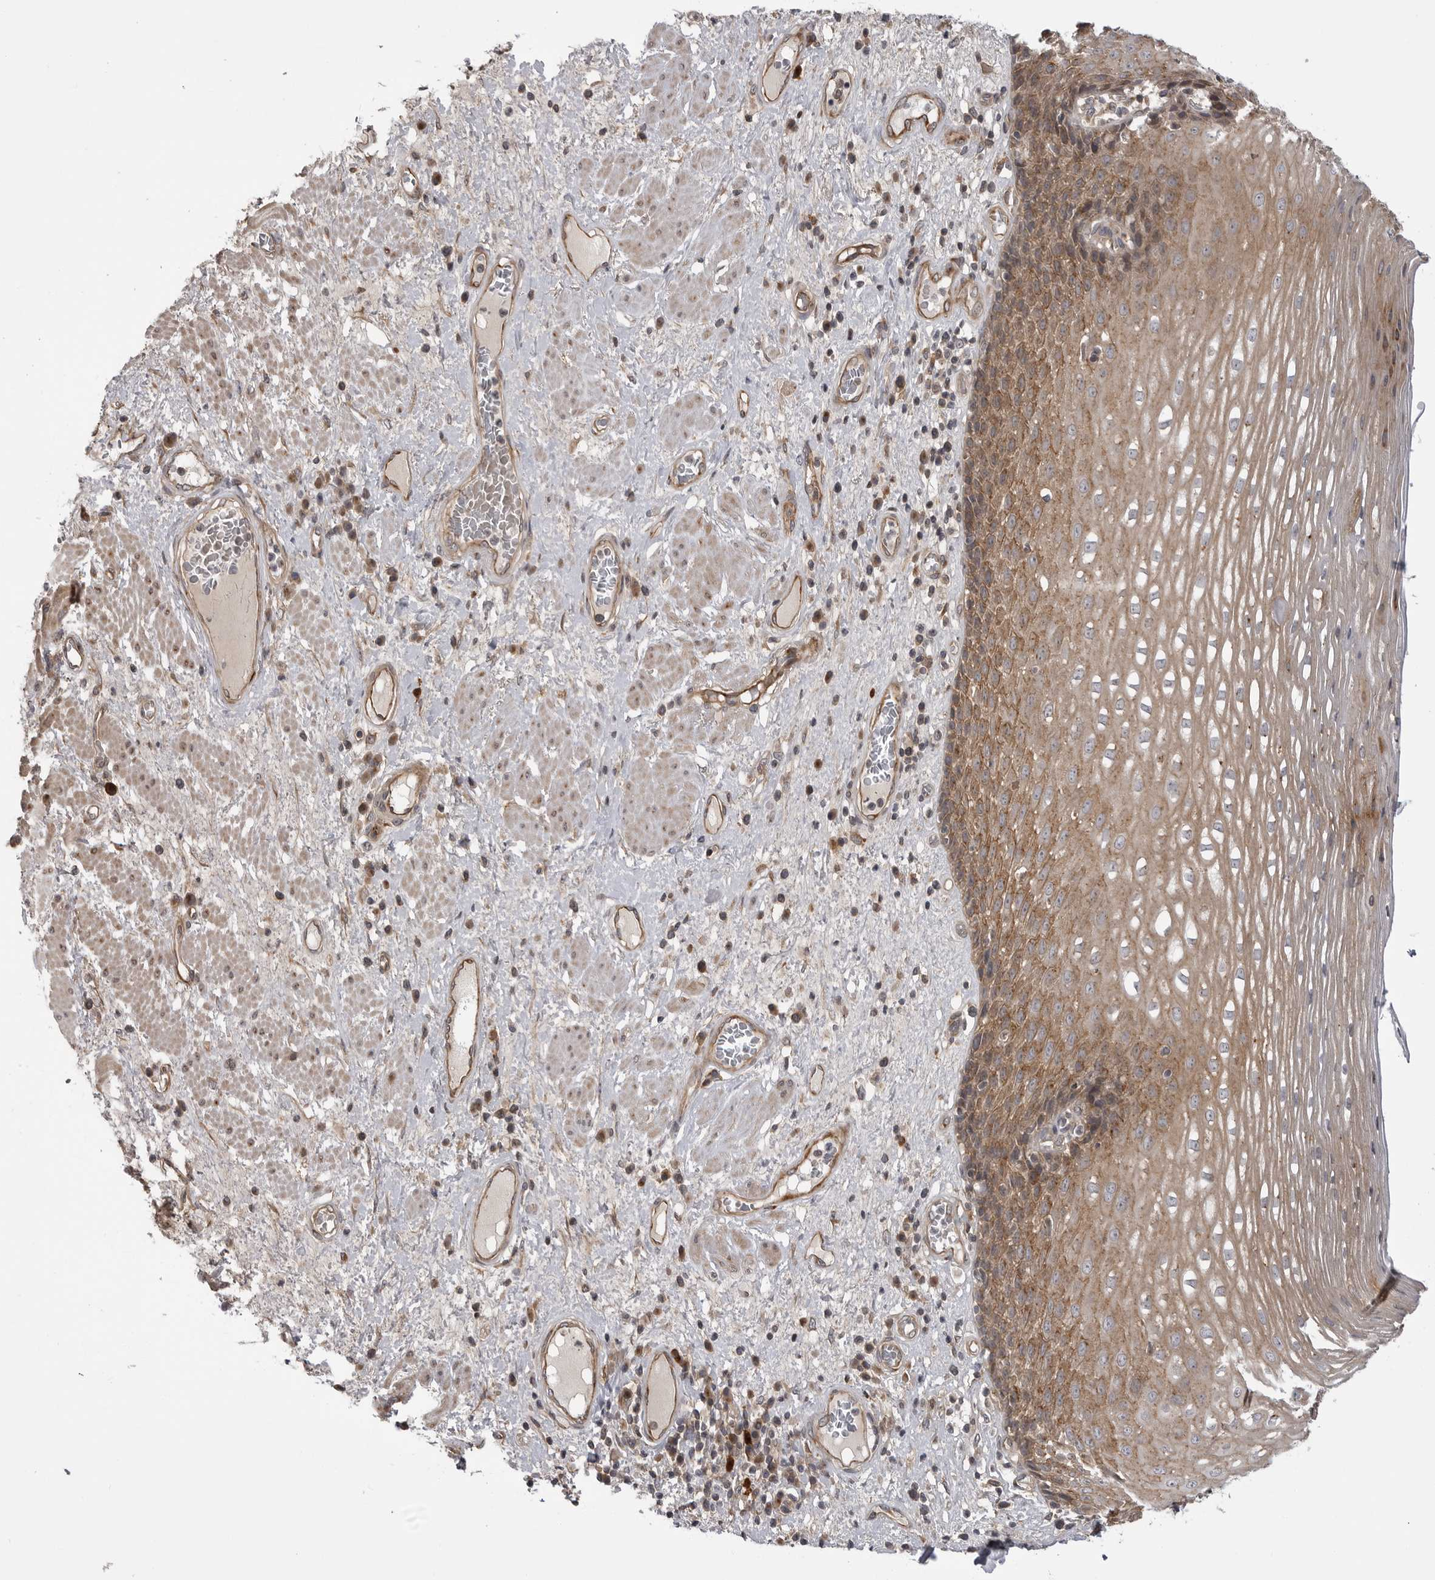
{"staining": {"intensity": "moderate", "quantity": ">75%", "location": "cytoplasmic/membranous"}, "tissue": "esophagus", "cell_type": "Squamous epithelial cells", "image_type": "normal", "snomed": [{"axis": "morphology", "description": "Normal tissue, NOS"}, {"axis": "morphology", "description": "Adenocarcinoma, NOS"}, {"axis": "topography", "description": "Esophagus"}], "caption": "Protein staining demonstrates moderate cytoplasmic/membranous positivity in about >75% of squamous epithelial cells in benign esophagus.", "gene": "LRRC45", "patient": {"sex": "male", "age": 62}}